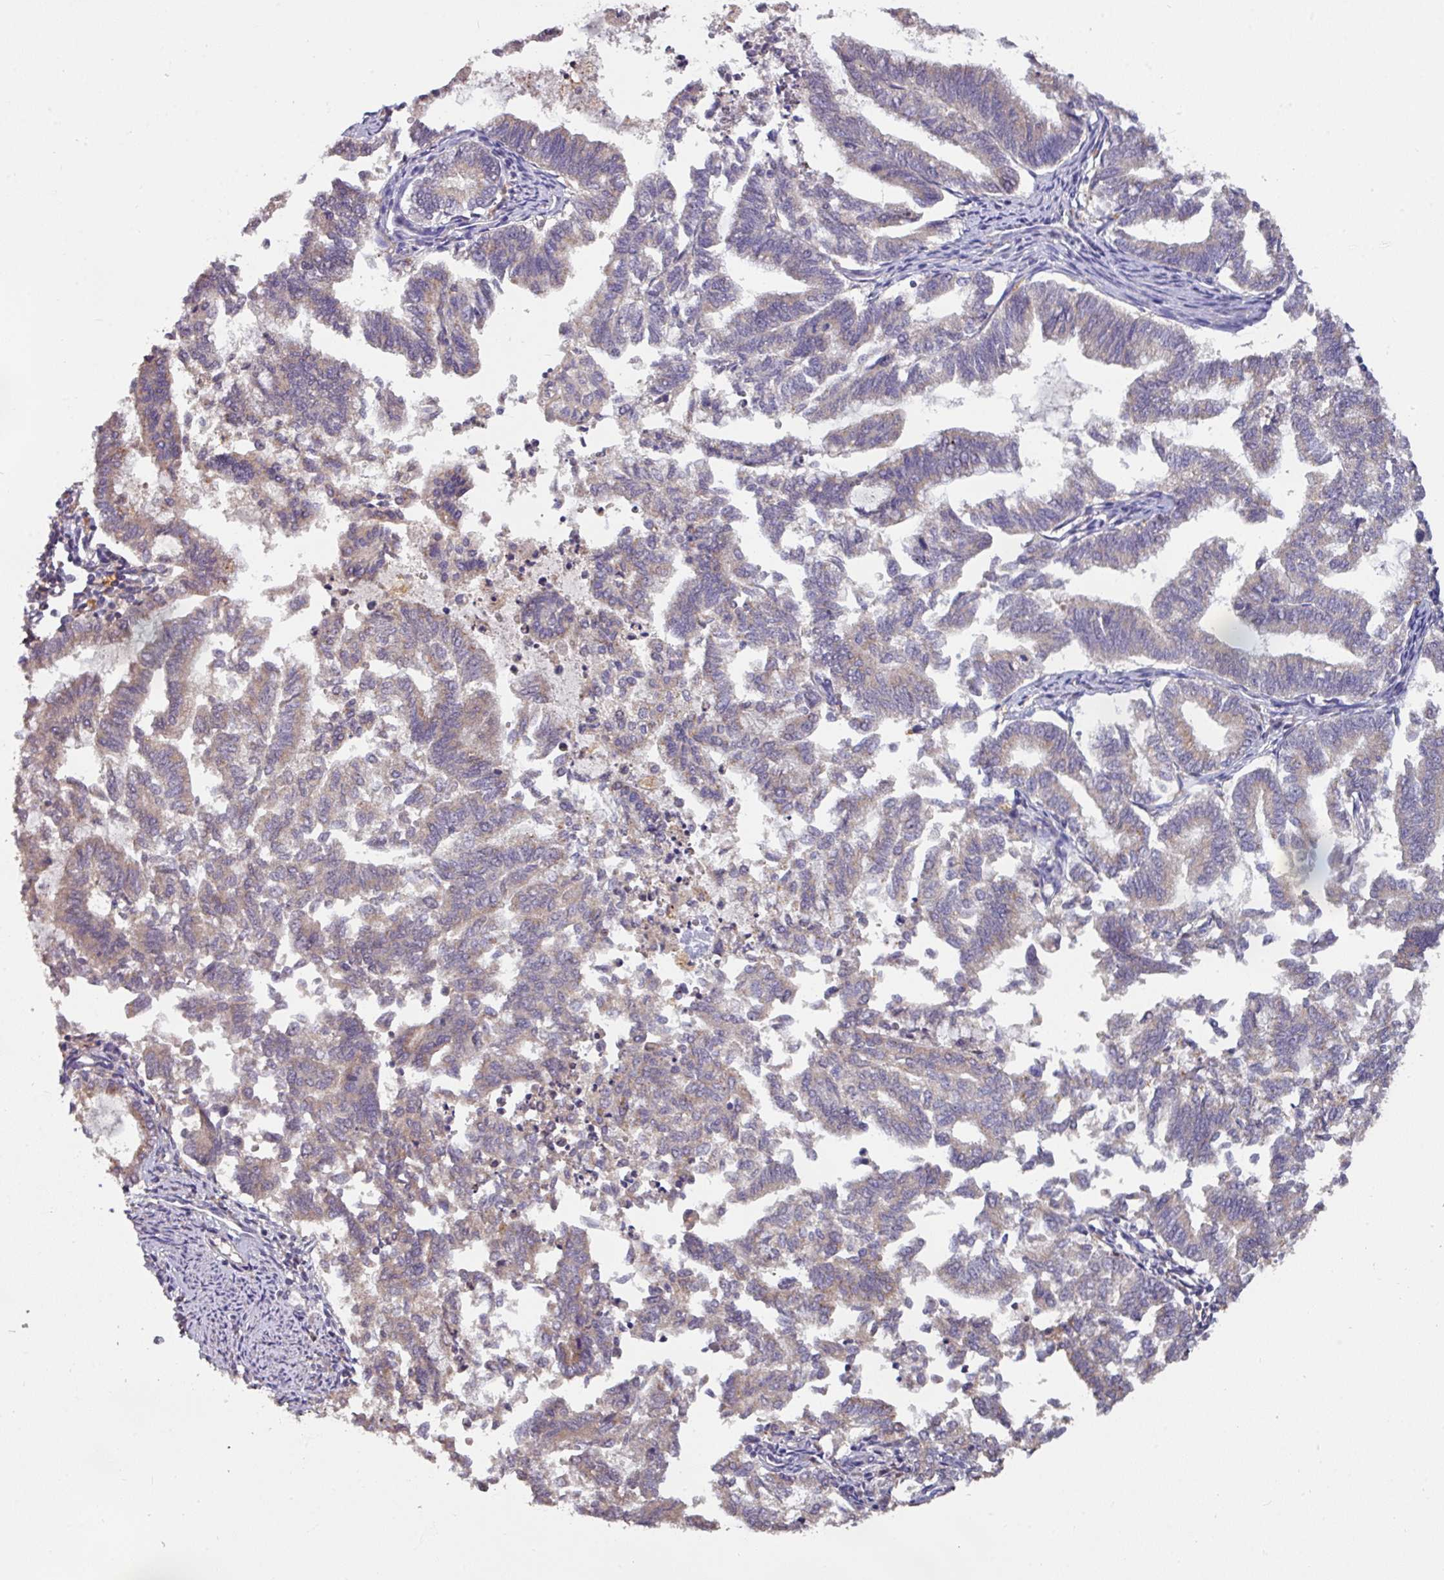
{"staining": {"intensity": "weak", "quantity": "25%-75%", "location": "cytoplasmic/membranous"}, "tissue": "endometrial cancer", "cell_type": "Tumor cells", "image_type": "cancer", "snomed": [{"axis": "morphology", "description": "Adenocarcinoma, NOS"}, {"axis": "topography", "description": "Endometrium"}], "caption": "Protein staining displays weak cytoplasmic/membranous staining in approximately 25%-75% of tumor cells in endometrial cancer (adenocarcinoma).", "gene": "AEBP2", "patient": {"sex": "female", "age": 79}}